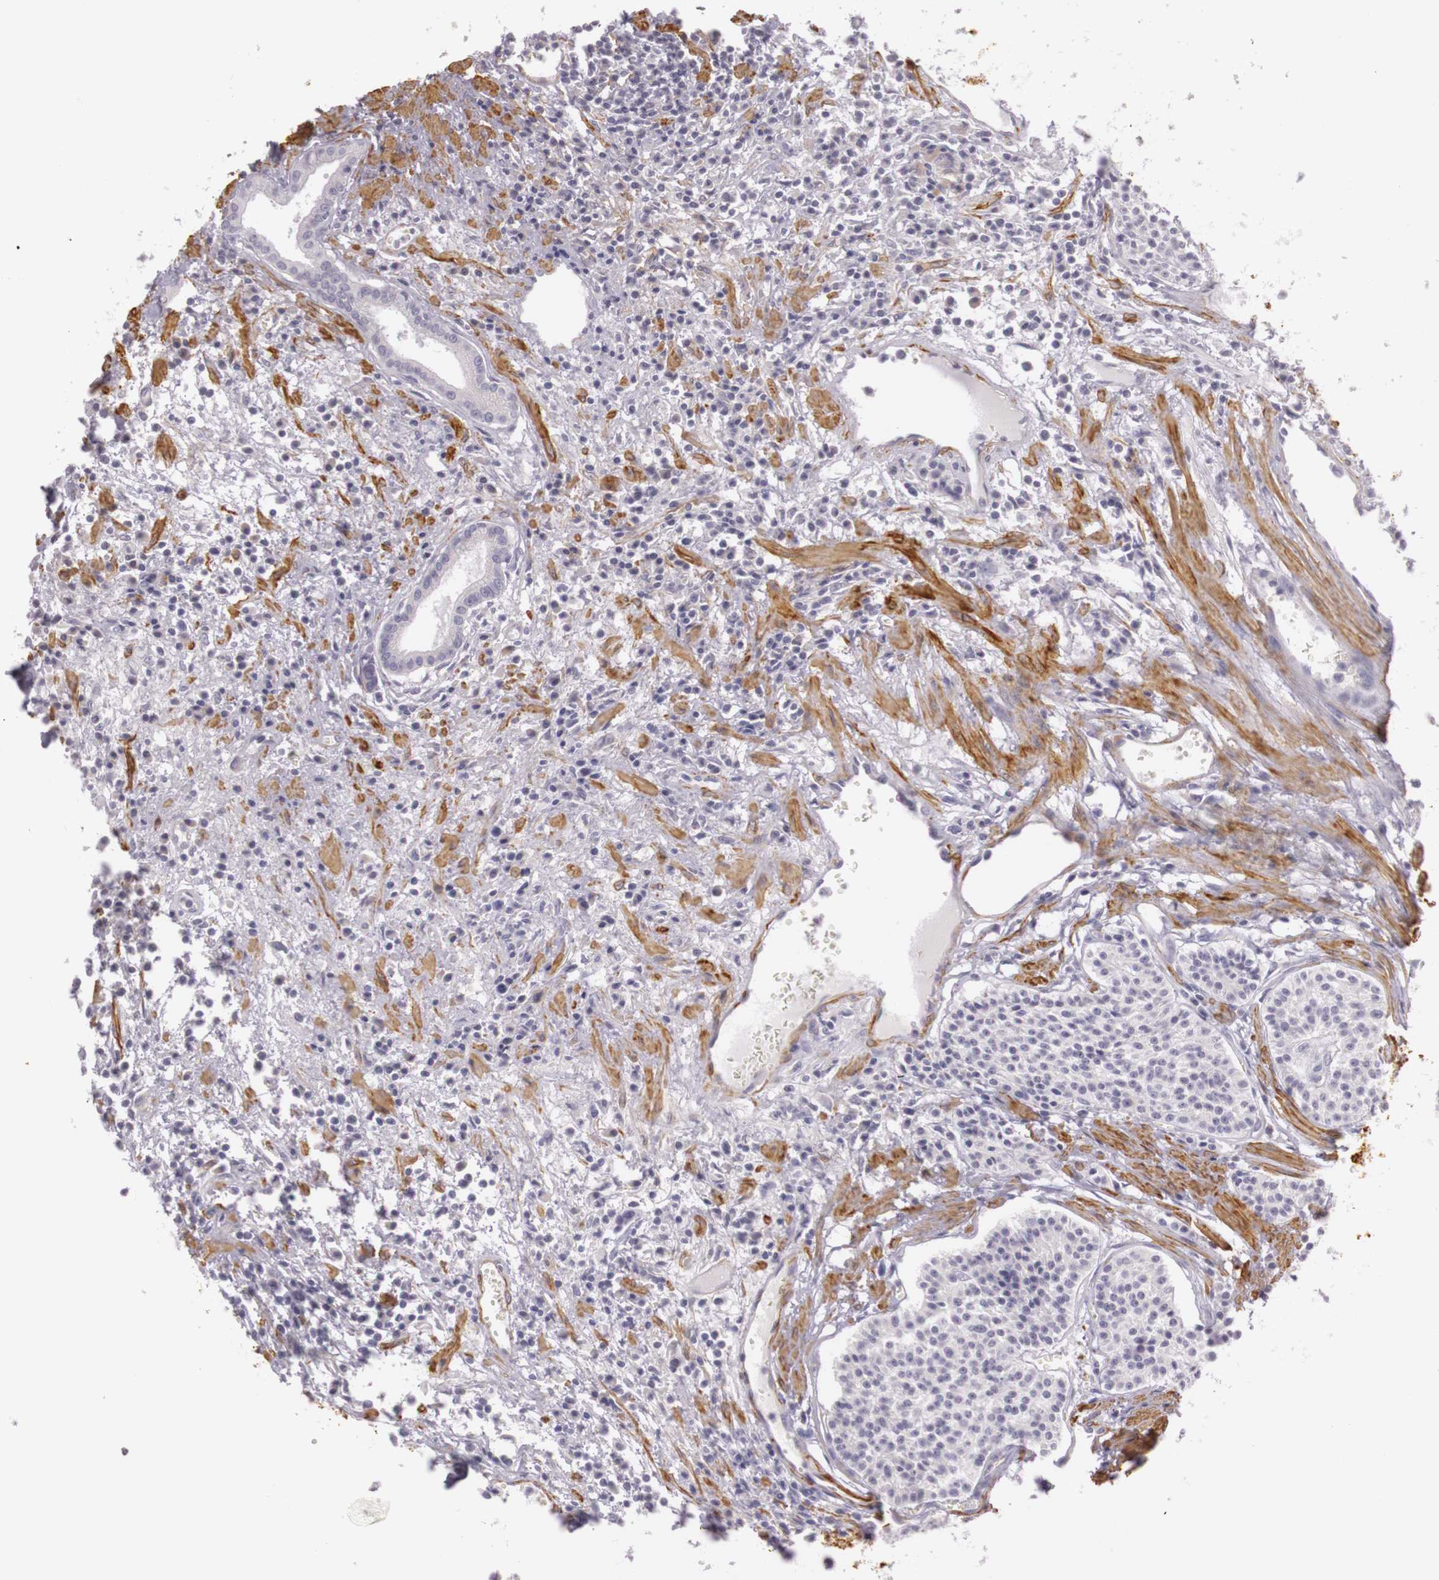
{"staining": {"intensity": "negative", "quantity": "none", "location": "none"}, "tissue": "carcinoid", "cell_type": "Tumor cells", "image_type": "cancer", "snomed": [{"axis": "morphology", "description": "Carcinoid, malignant, NOS"}, {"axis": "topography", "description": "Stomach"}], "caption": "This photomicrograph is of carcinoid (malignant) stained with immunohistochemistry to label a protein in brown with the nuclei are counter-stained blue. There is no expression in tumor cells. (DAB (3,3'-diaminobenzidine) immunohistochemistry (IHC) visualized using brightfield microscopy, high magnification).", "gene": "CNTN2", "patient": {"sex": "female", "age": 76}}